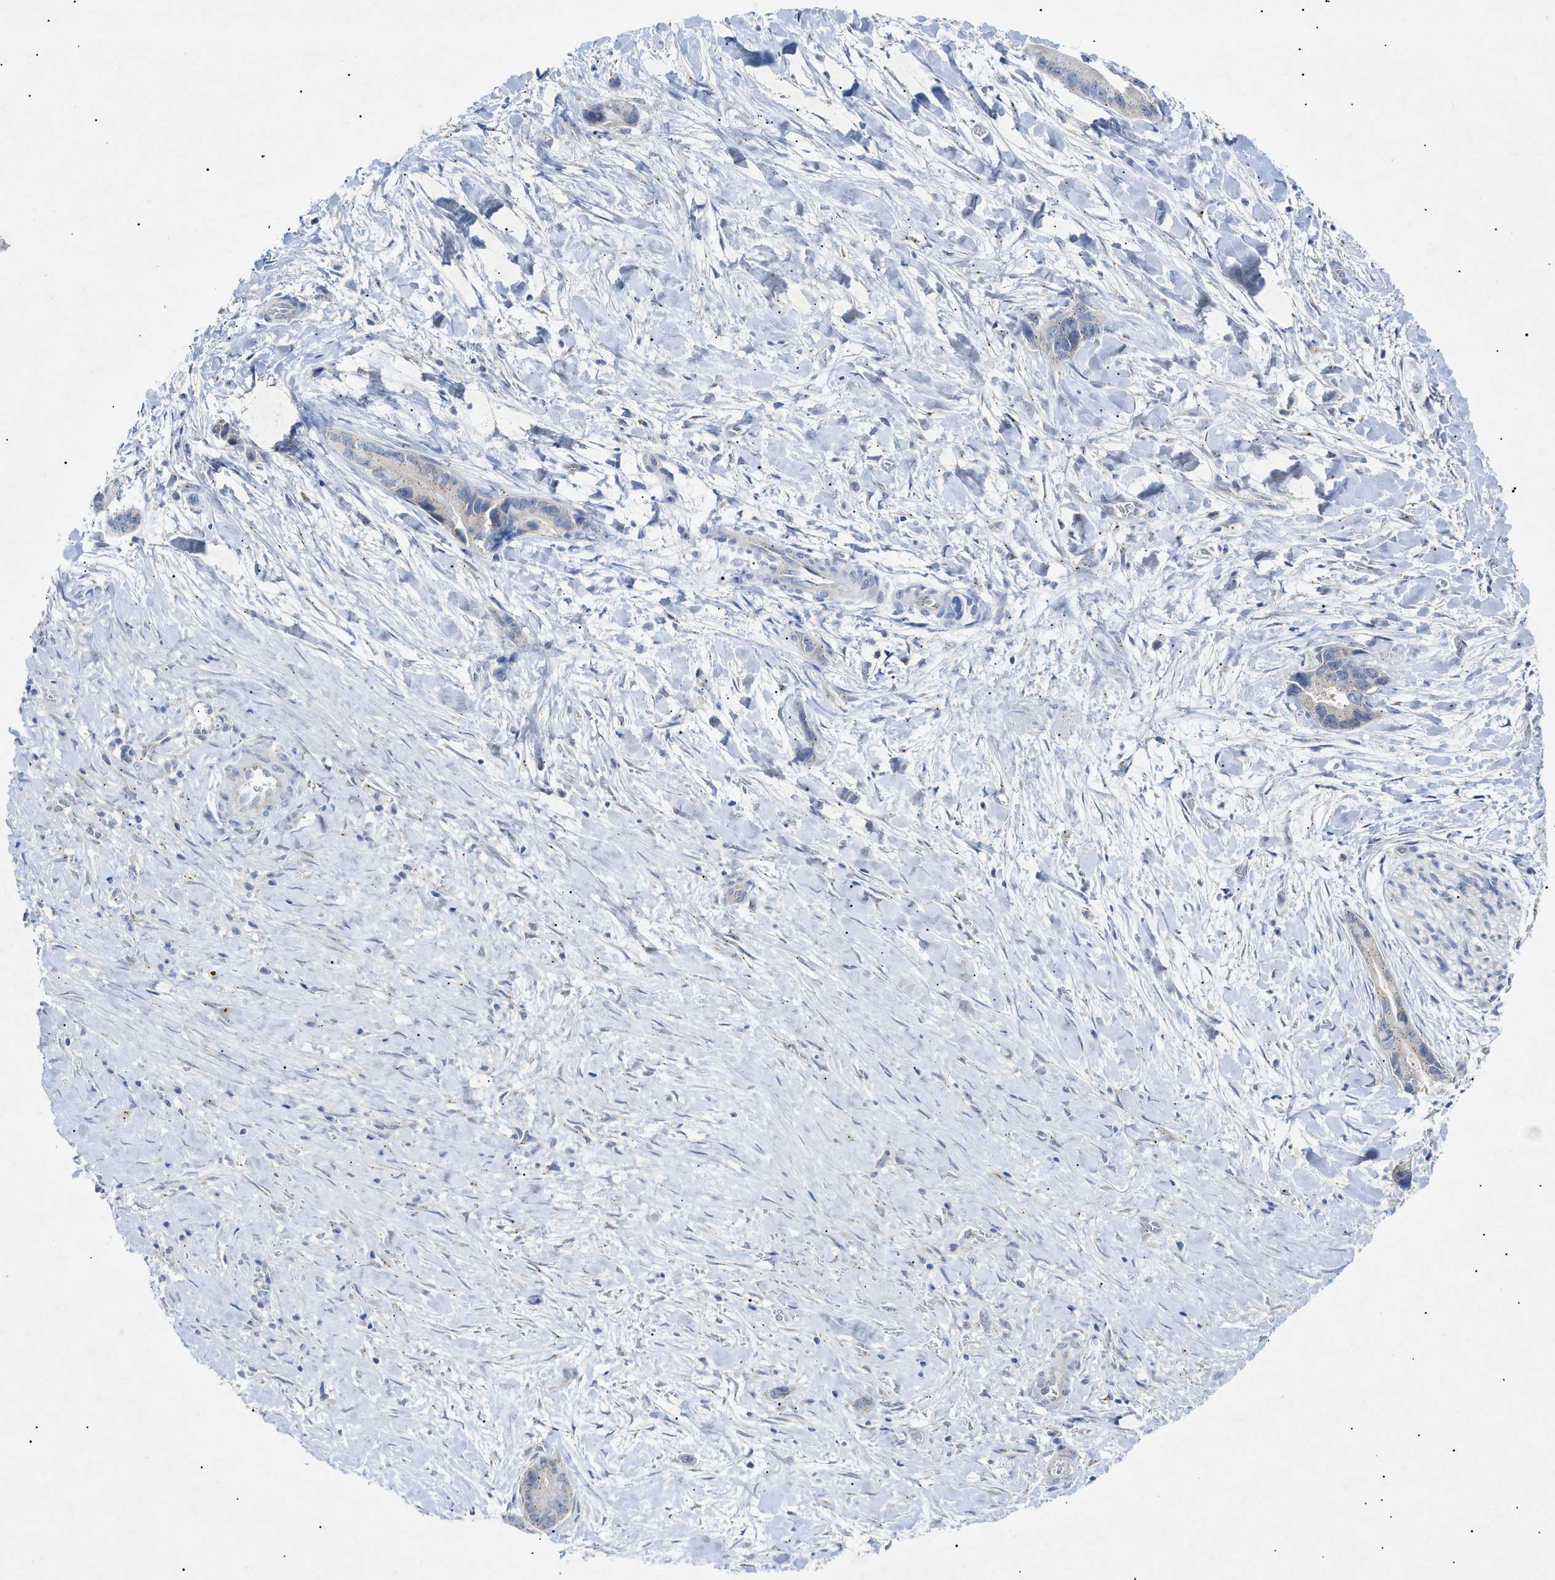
{"staining": {"intensity": "weak", "quantity": "<25%", "location": "cytoplasmic/membranous"}, "tissue": "liver cancer", "cell_type": "Tumor cells", "image_type": "cancer", "snomed": [{"axis": "morphology", "description": "Cholangiocarcinoma"}, {"axis": "topography", "description": "Liver"}], "caption": "Cholangiocarcinoma (liver) stained for a protein using immunohistochemistry demonstrates no positivity tumor cells.", "gene": "SLC25A31", "patient": {"sex": "female", "age": 55}}